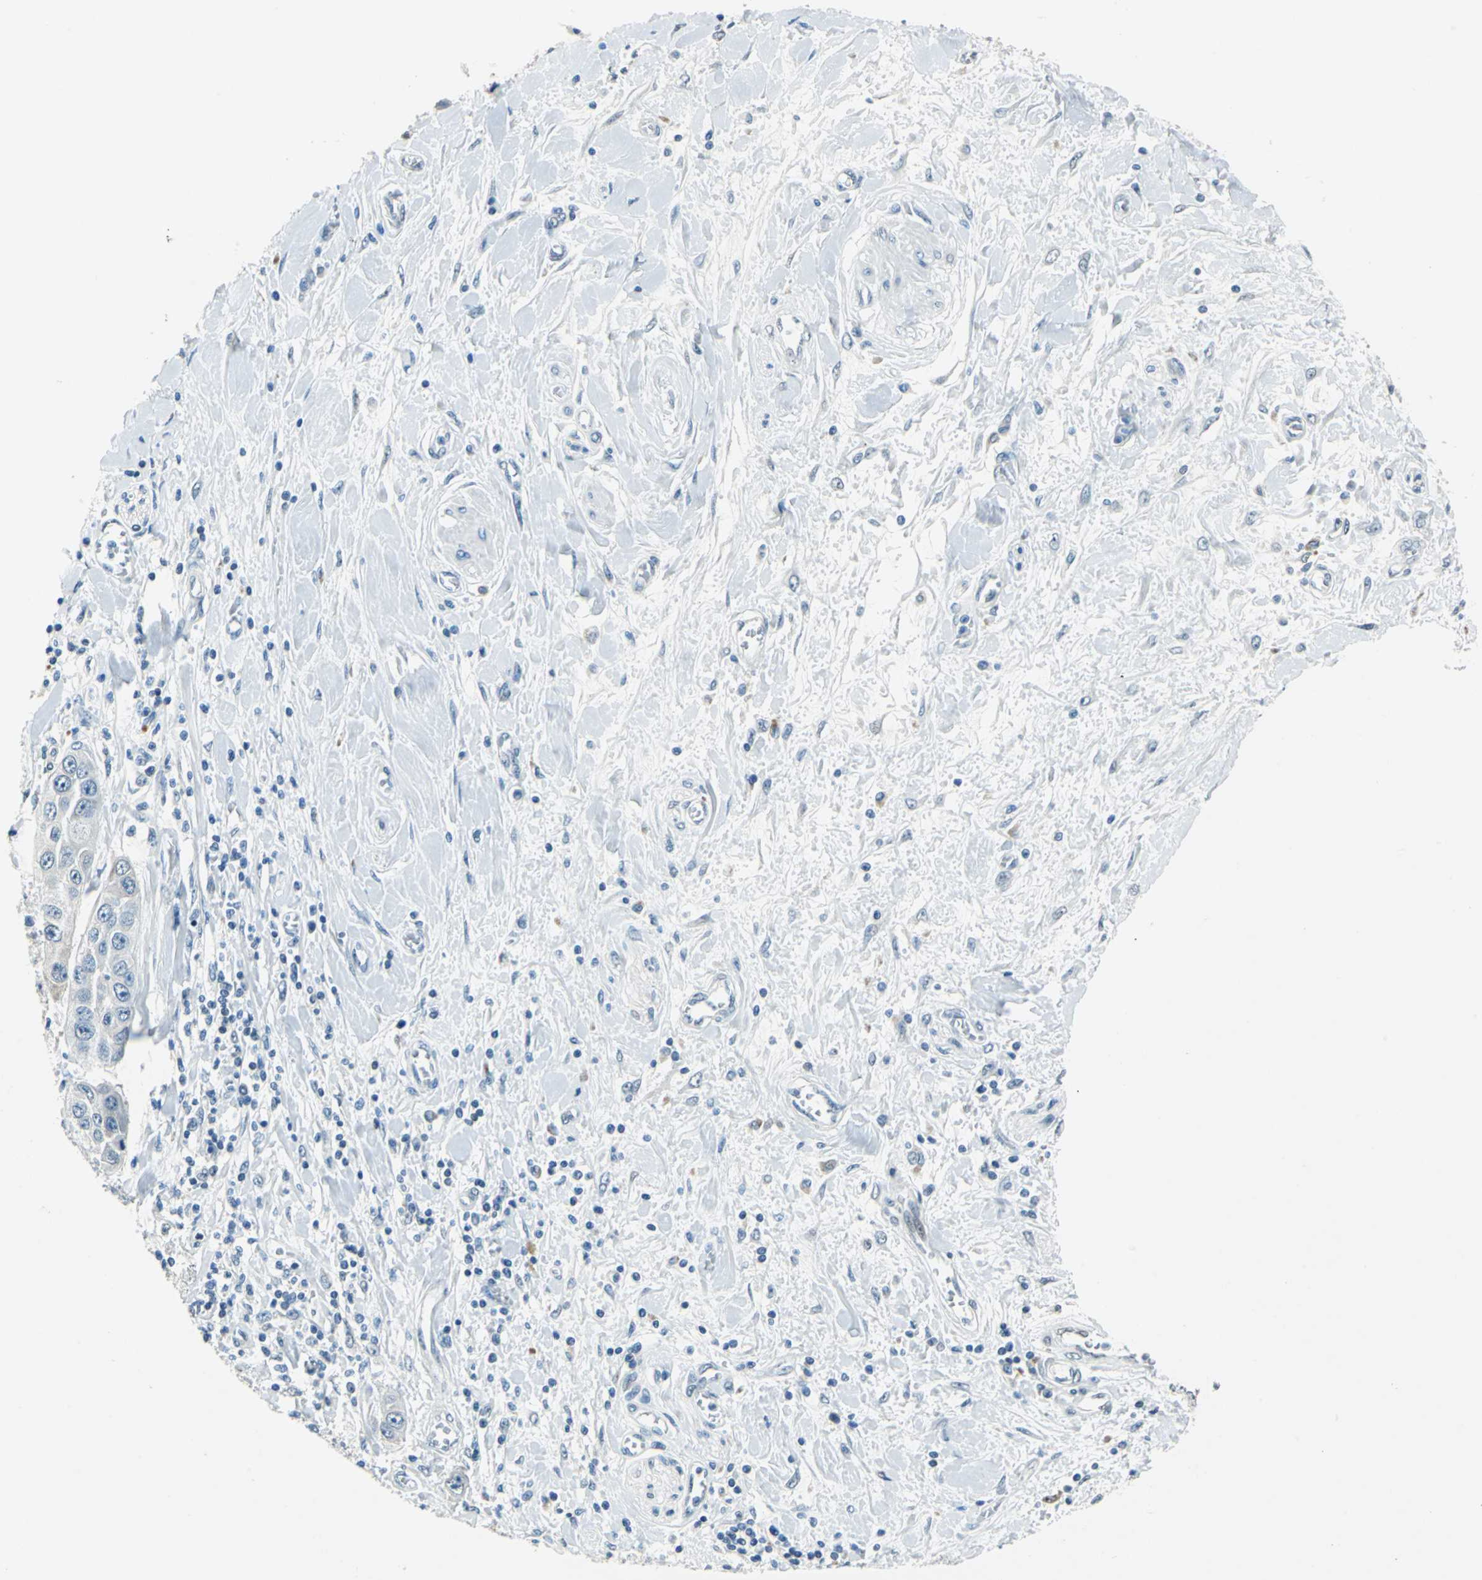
{"staining": {"intensity": "moderate", "quantity": "25%-75%", "location": "cytoplasmic/membranous"}, "tissue": "pancreatic cancer", "cell_type": "Tumor cells", "image_type": "cancer", "snomed": [{"axis": "morphology", "description": "Adenocarcinoma, NOS"}, {"axis": "topography", "description": "Pancreas"}], "caption": "A brown stain highlights moderate cytoplasmic/membranous positivity of a protein in human pancreatic adenocarcinoma tumor cells.", "gene": "HCFC2", "patient": {"sex": "female", "age": 70}}